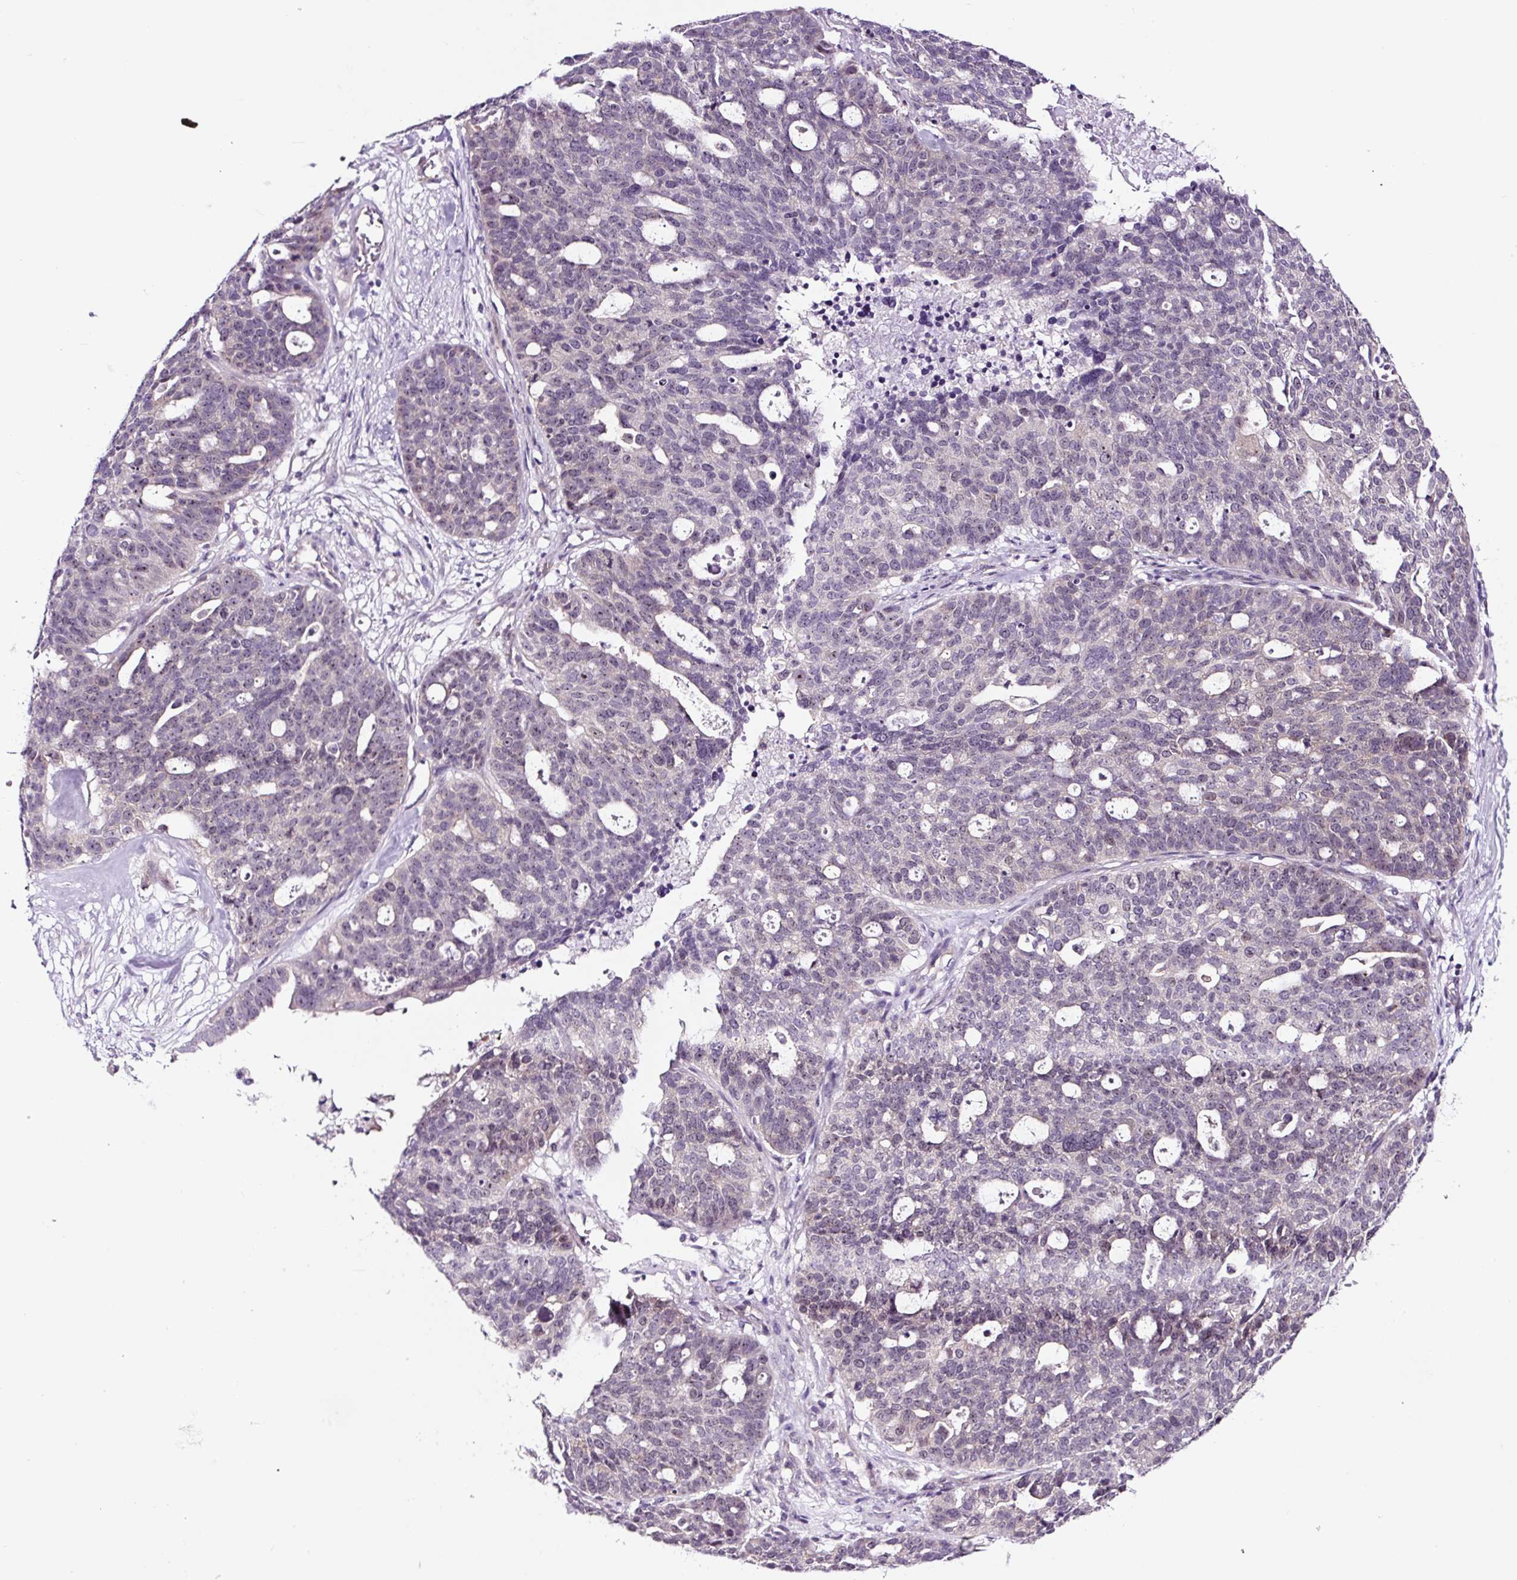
{"staining": {"intensity": "weak", "quantity": "<25%", "location": "nuclear"}, "tissue": "ovarian cancer", "cell_type": "Tumor cells", "image_type": "cancer", "snomed": [{"axis": "morphology", "description": "Cystadenocarcinoma, serous, NOS"}, {"axis": "topography", "description": "Ovary"}], "caption": "Human ovarian cancer stained for a protein using IHC reveals no staining in tumor cells.", "gene": "NOM1", "patient": {"sex": "female", "age": 59}}